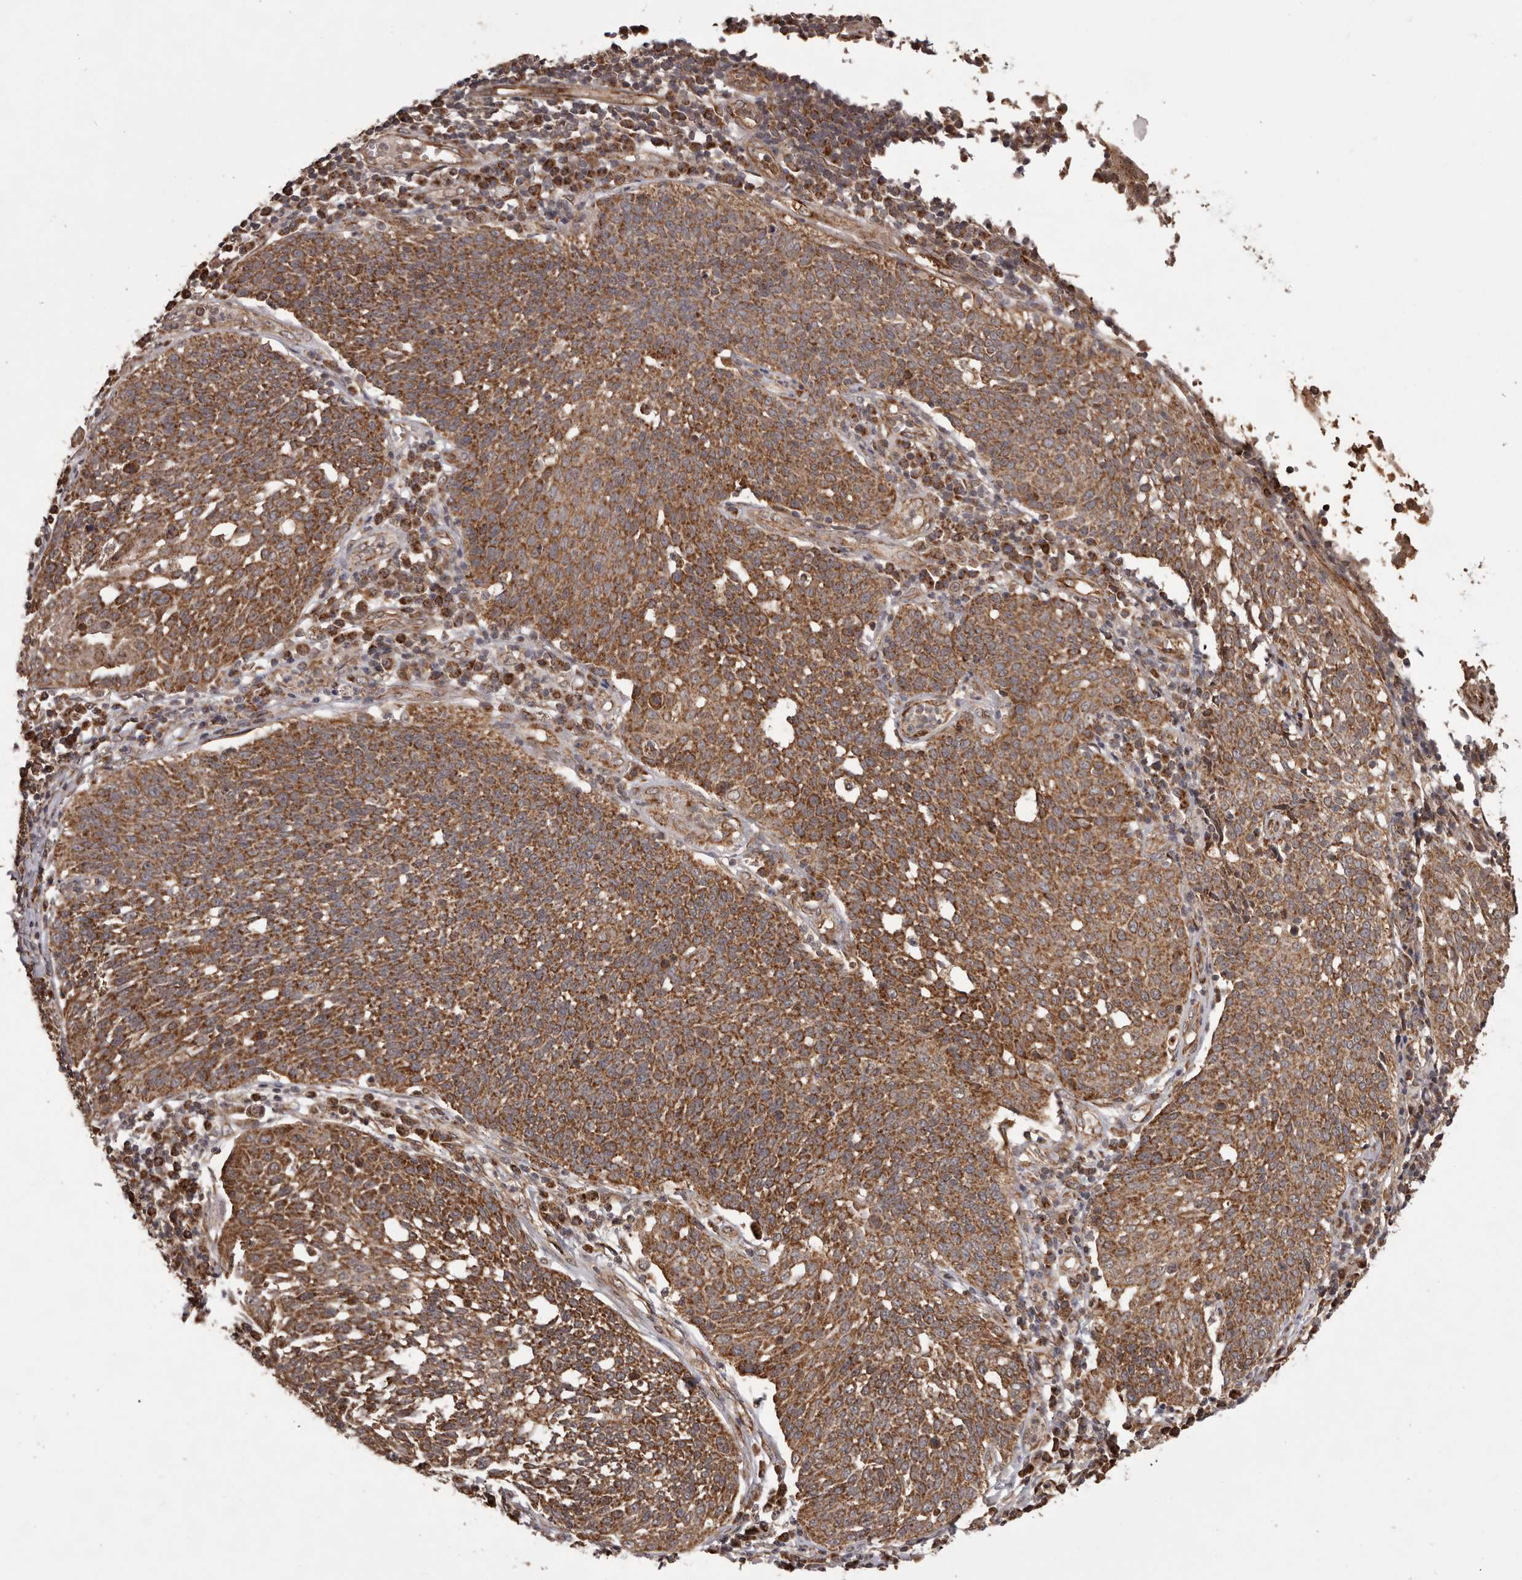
{"staining": {"intensity": "strong", "quantity": ">75%", "location": "cytoplasmic/membranous"}, "tissue": "cervical cancer", "cell_type": "Tumor cells", "image_type": "cancer", "snomed": [{"axis": "morphology", "description": "Squamous cell carcinoma, NOS"}, {"axis": "topography", "description": "Cervix"}], "caption": "Immunohistochemical staining of cervical squamous cell carcinoma shows high levels of strong cytoplasmic/membranous positivity in approximately >75% of tumor cells. (brown staining indicates protein expression, while blue staining denotes nuclei).", "gene": "CHRM2", "patient": {"sex": "female", "age": 34}}